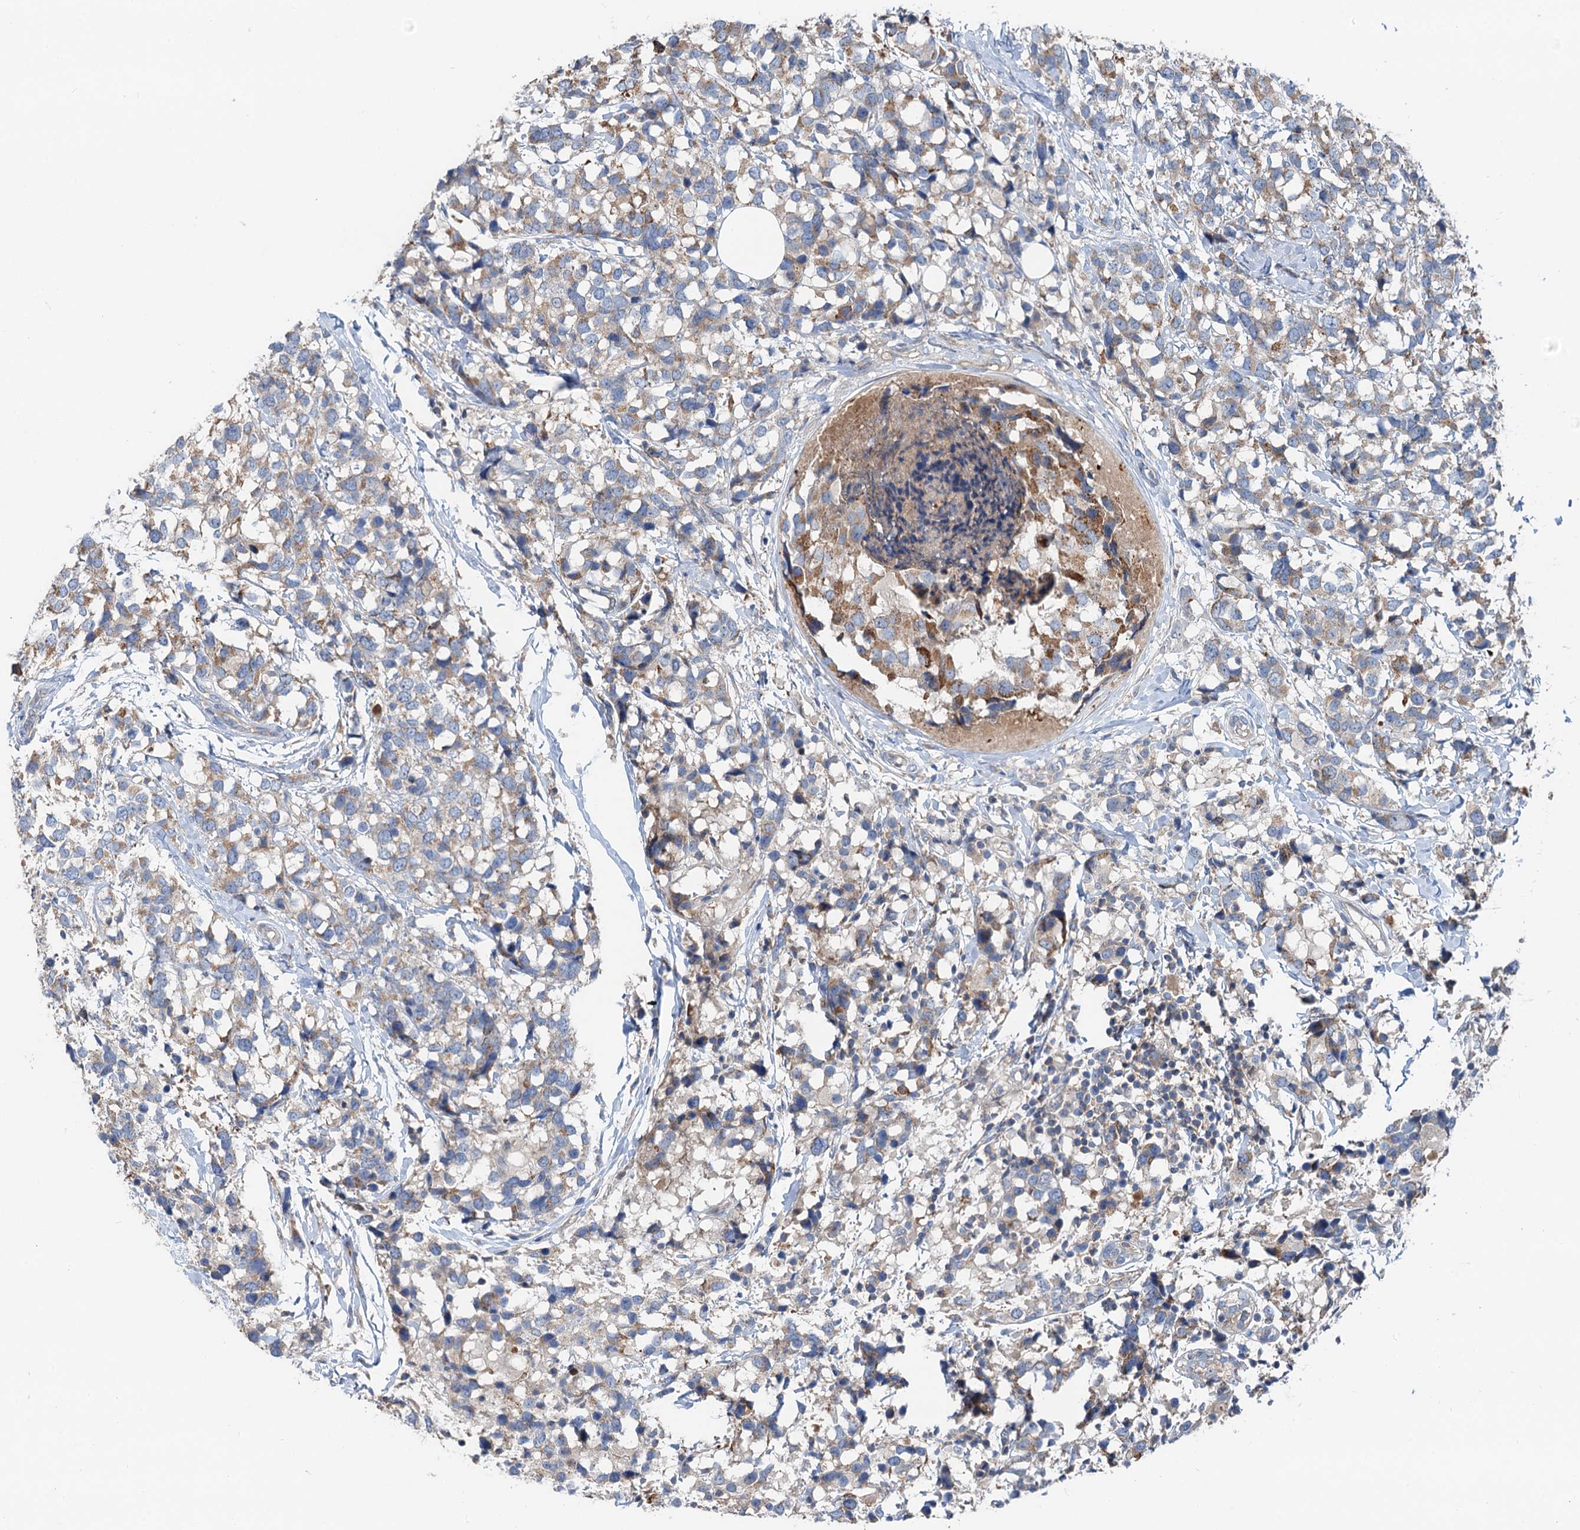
{"staining": {"intensity": "weak", "quantity": "25%-75%", "location": "cytoplasmic/membranous"}, "tissue": "breast cancer", "cell_type": "Tumor cells", "image_type": "cancer", "snomed": [{"axis": "morphology", "description": "Lobular carcinoma"}, {"axis": "topography", "description": "Breast"}], "caption": "This photomicrograph displays immunohistochemistry (IHC) staining of human lobular carcinoma (breast), with low weak cytoplasmic/membranous staining in about 25%-75% of tumor cells.", "gene": "ANKRD26", "patient": {"sex": "female", "age": 59}}